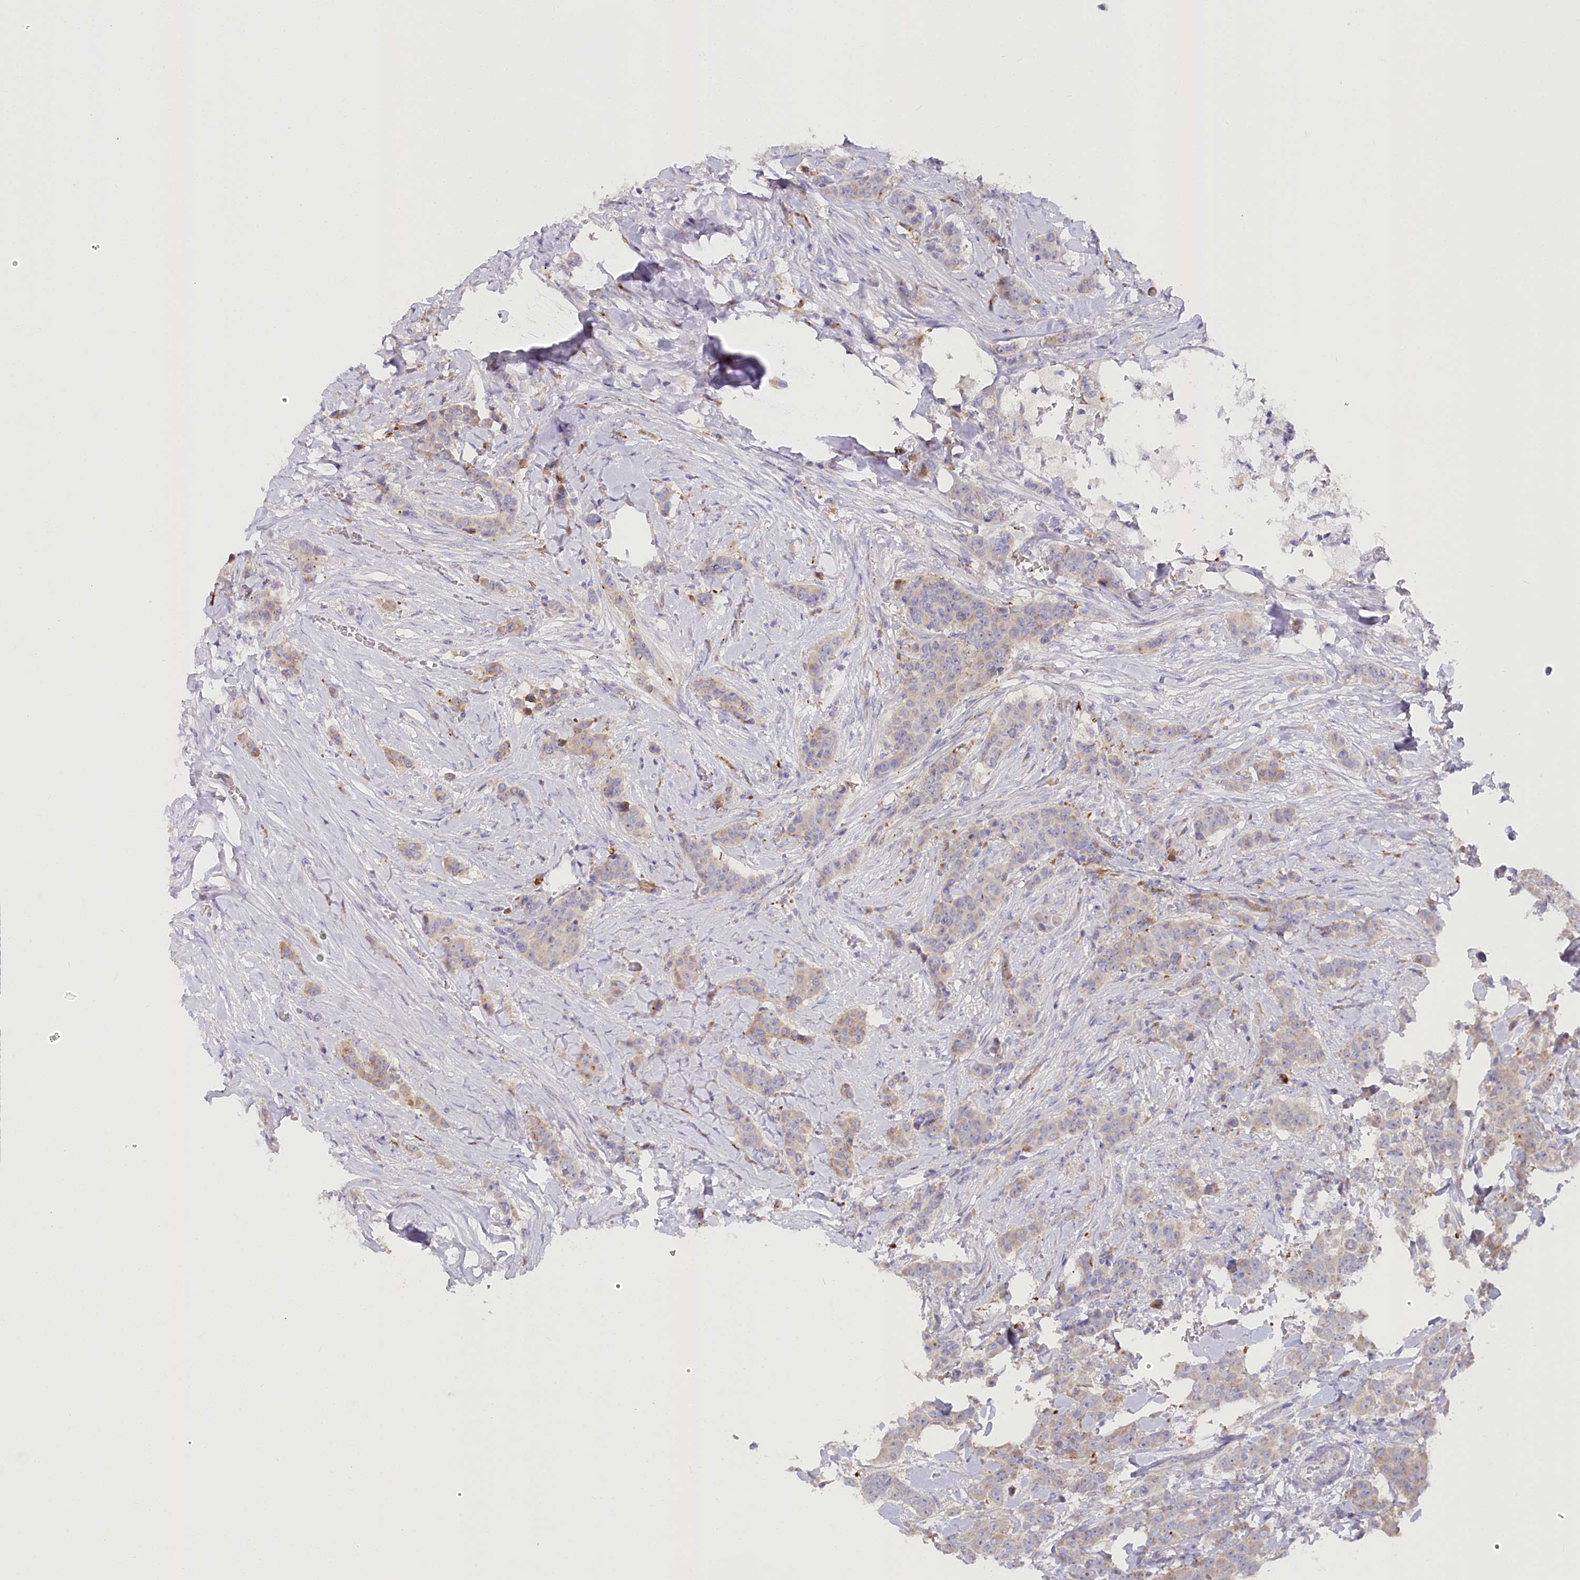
{"staining": {"intensity": "weak", "quantity": ">75%", "location": "cytoplasmic/membranous"}, "tissue": "breast cancer", "cell_type": "Tumor cells", "image_type": "cancer", "snomed": [{"axis": "morphology", "description": "Duct carcinoma"}, {"axis": "topography", "description": "Breast"}], "caption": "The photomicrograph demonstrates staining of breast invasive ductal carcinoma, revealing weak cytoplasmic/membranous protein expression (brown color) within tumor cells. The staining was performed using DAB (3,3'-diaminobenzidine) to visualize the protein expression in brown, while the nuclei were stained in blue with hematoxylin (Magnification: 20x).", "gene": "POGLUT1", "patient": {"sex": "female", "age": 40}}